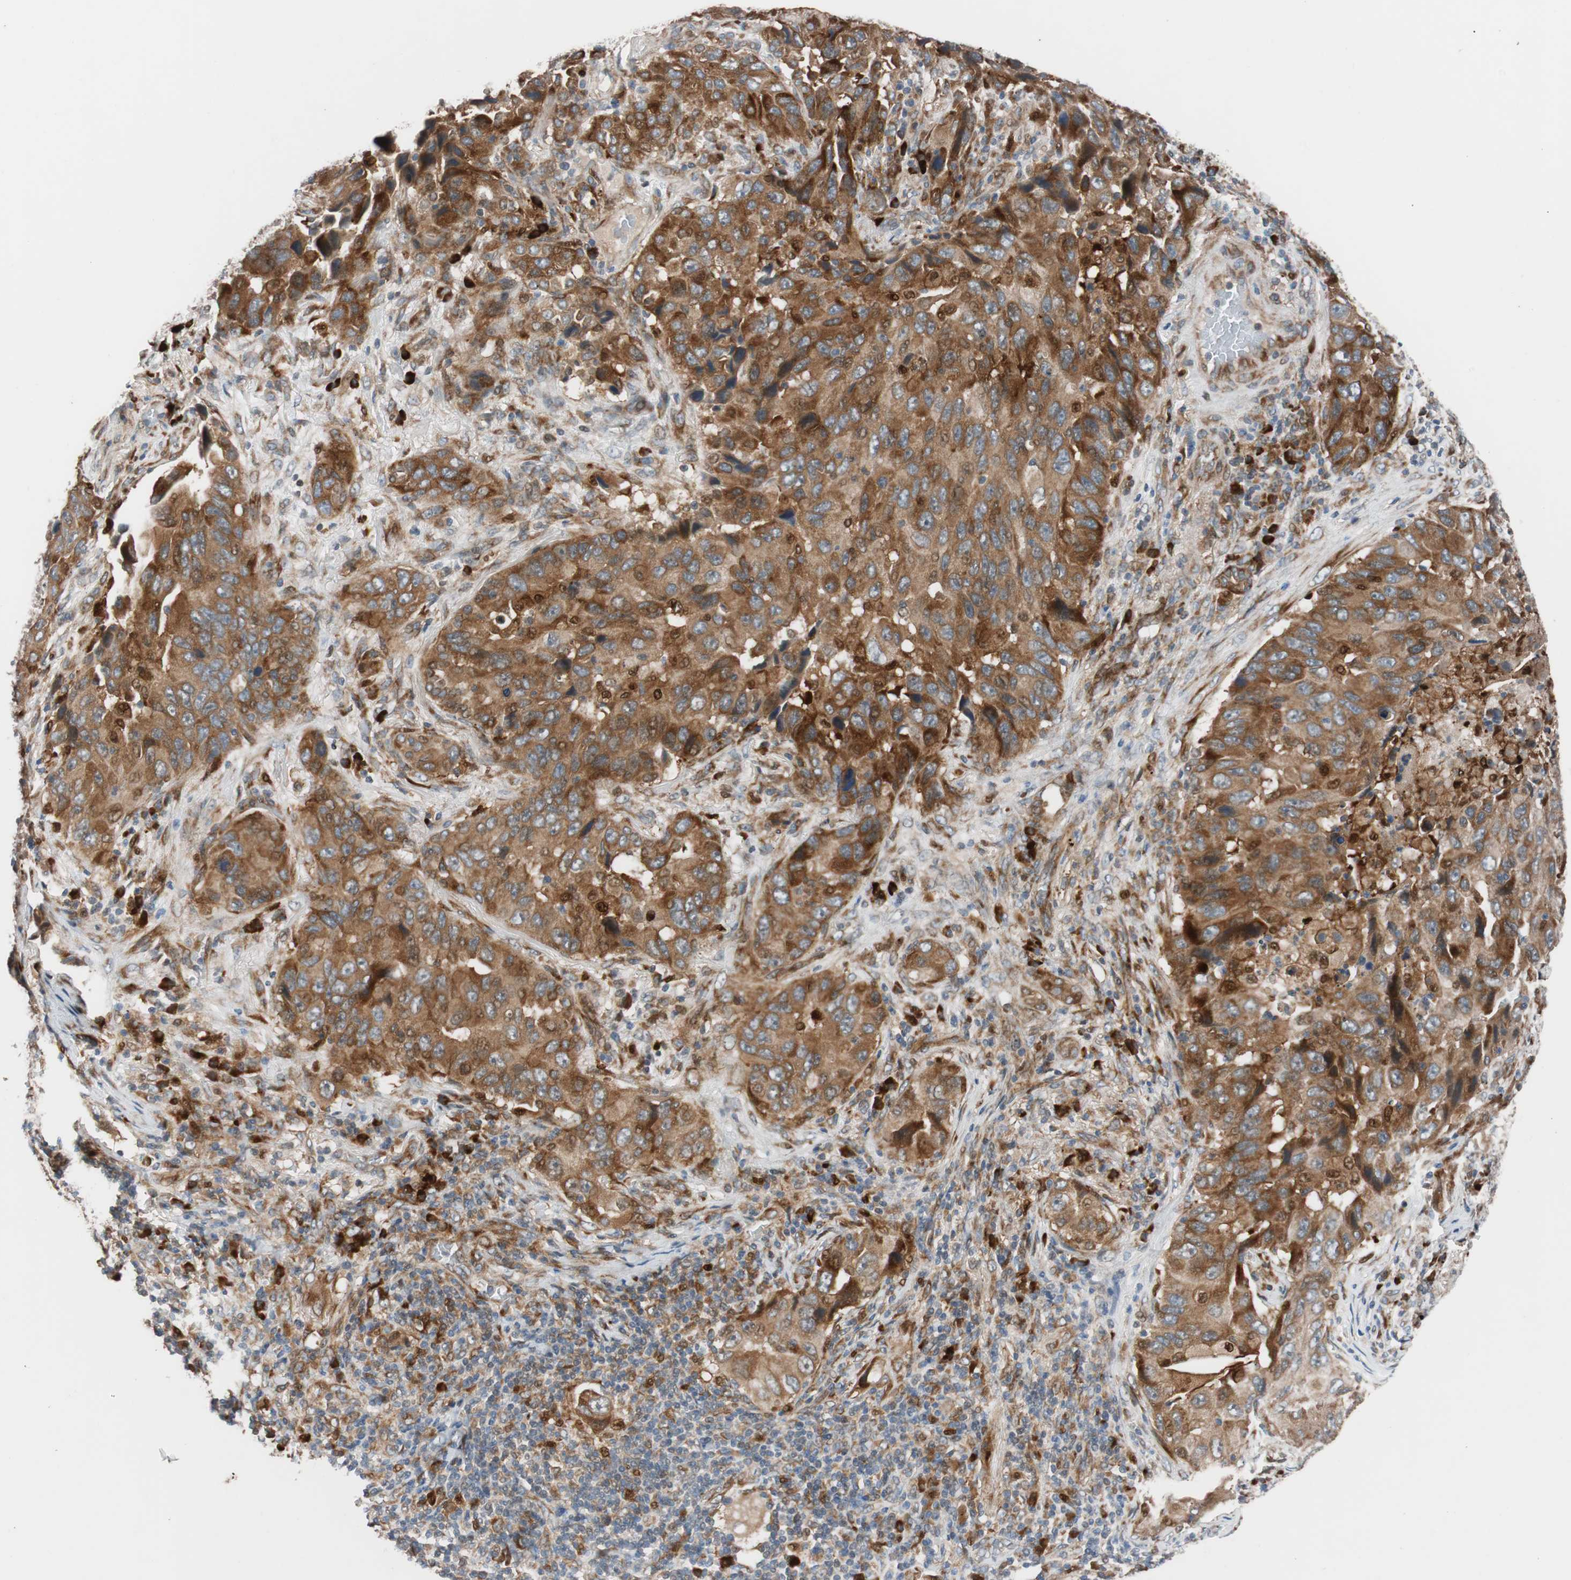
{"staining": {"intensity": "strong", "quantity": ">75%", "location": "cytoplasmic/membranous"}, "tissue": "lung cancer", "cell_type": "Tumor cells", "image_type": "cancer", "snomed": [{"axis": "morphology", "description": "Adenocarcinoma, NOS"}, {"axis": "topography", "description": "Lung"}], "caption": "Immunohistochemical staining of human lung cancer (adenocarcinoma) shows high levels of strong cytoplasmic/membranous positivity in approximately >75% of tumor cells.", "gene": "FAAH", "patient": {"sex": "female", "age": 65}}